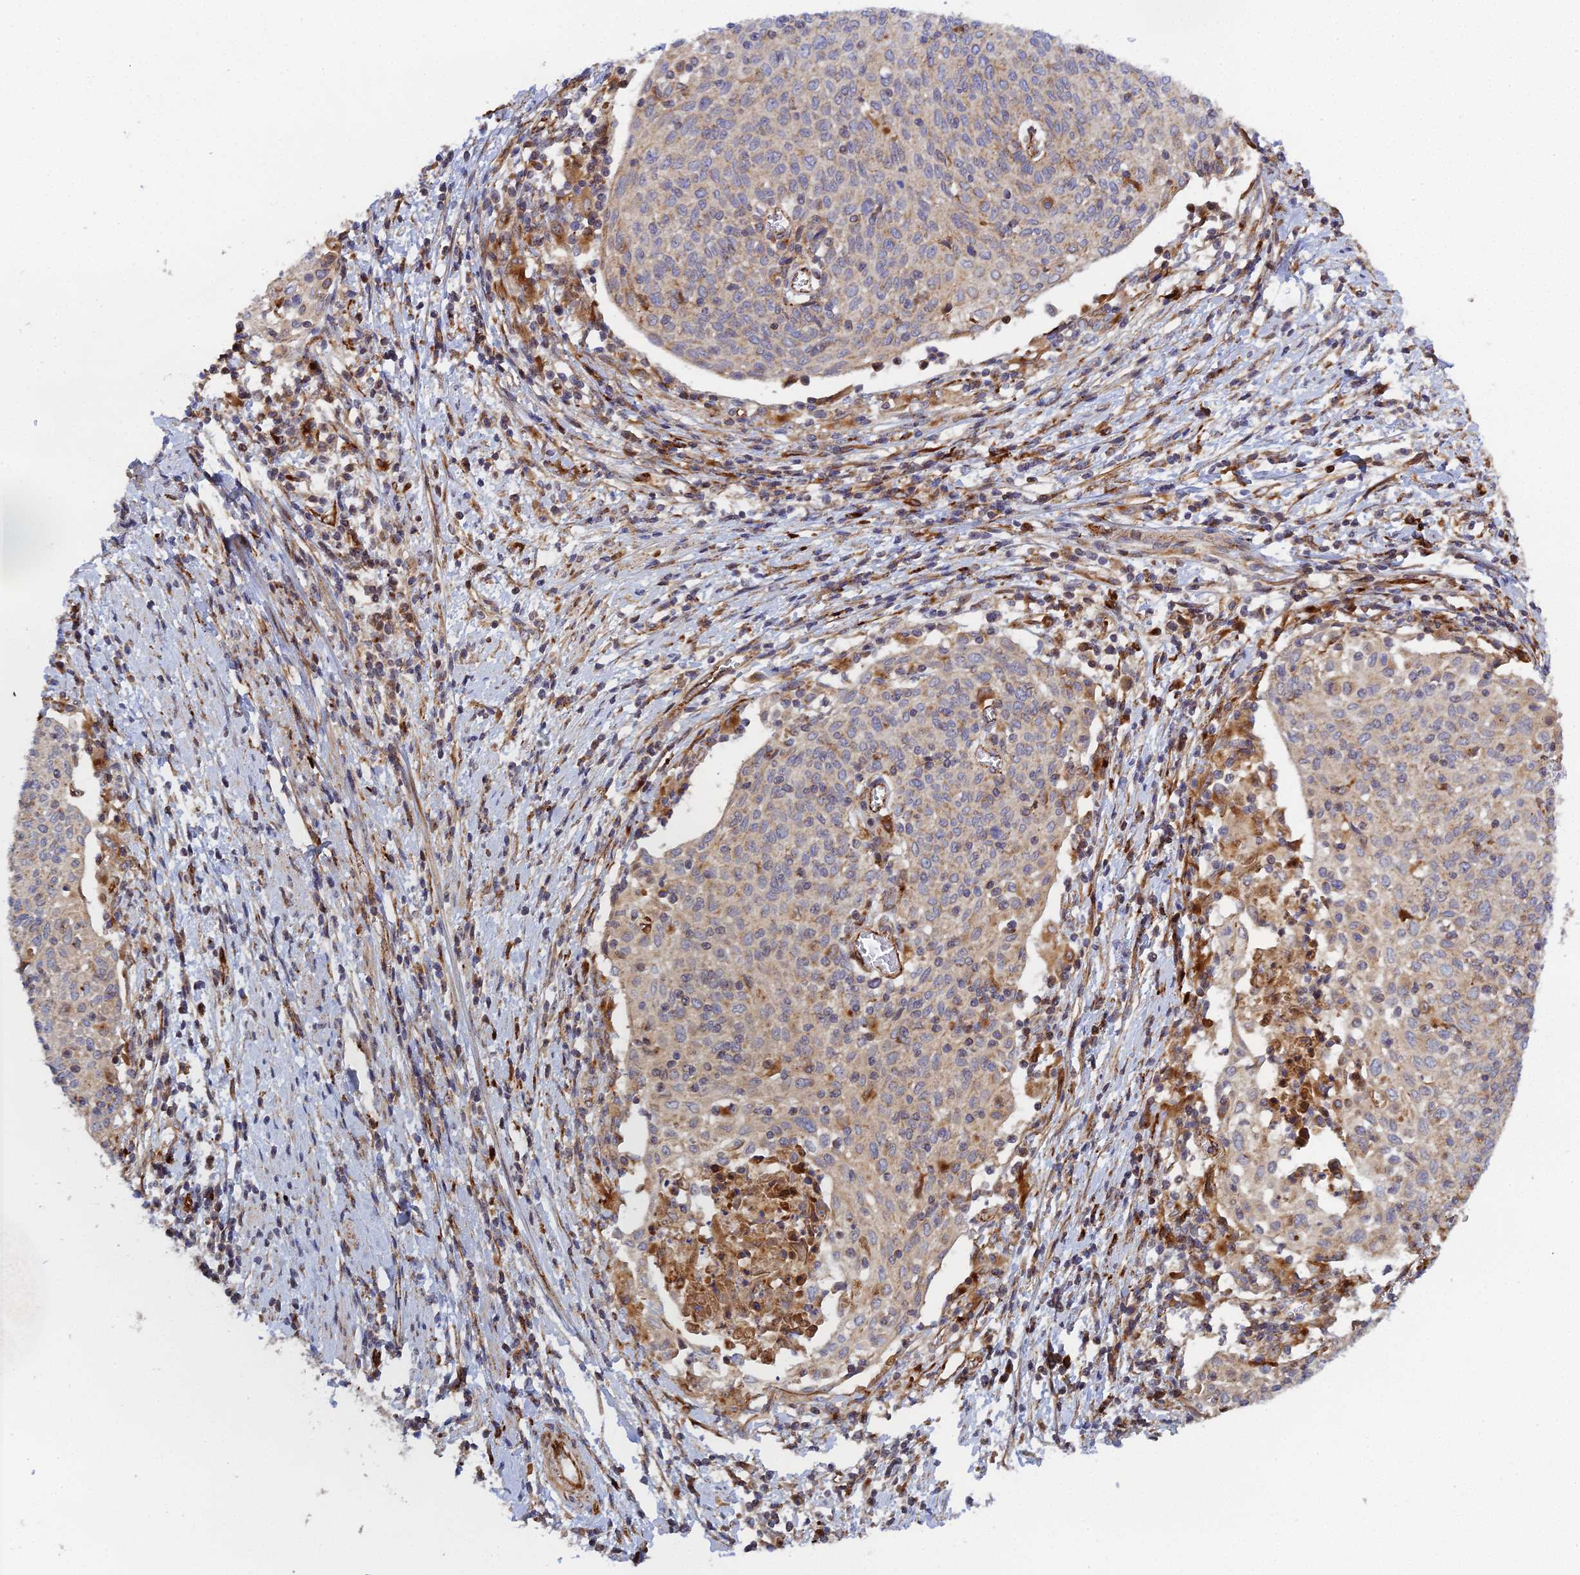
{"staining": {"intensity": "negative", "quantity": "none", "location": "none"}, "tissue": "cervical cancer", "cell_type": "Tumor cells", "image_type": "cancer", "snomed": [{"axis": "morphology", "description": "Squamous cell carcinoma, NOS"}, {"axis": "topography", "description": "Cervix"}], "caption": "There is no significant staining in tumor cells of cervical cancer (squamous cell carcinoma).", "gene": "PPP2R3C", "patient": {"sex": "female", "age": 52}}